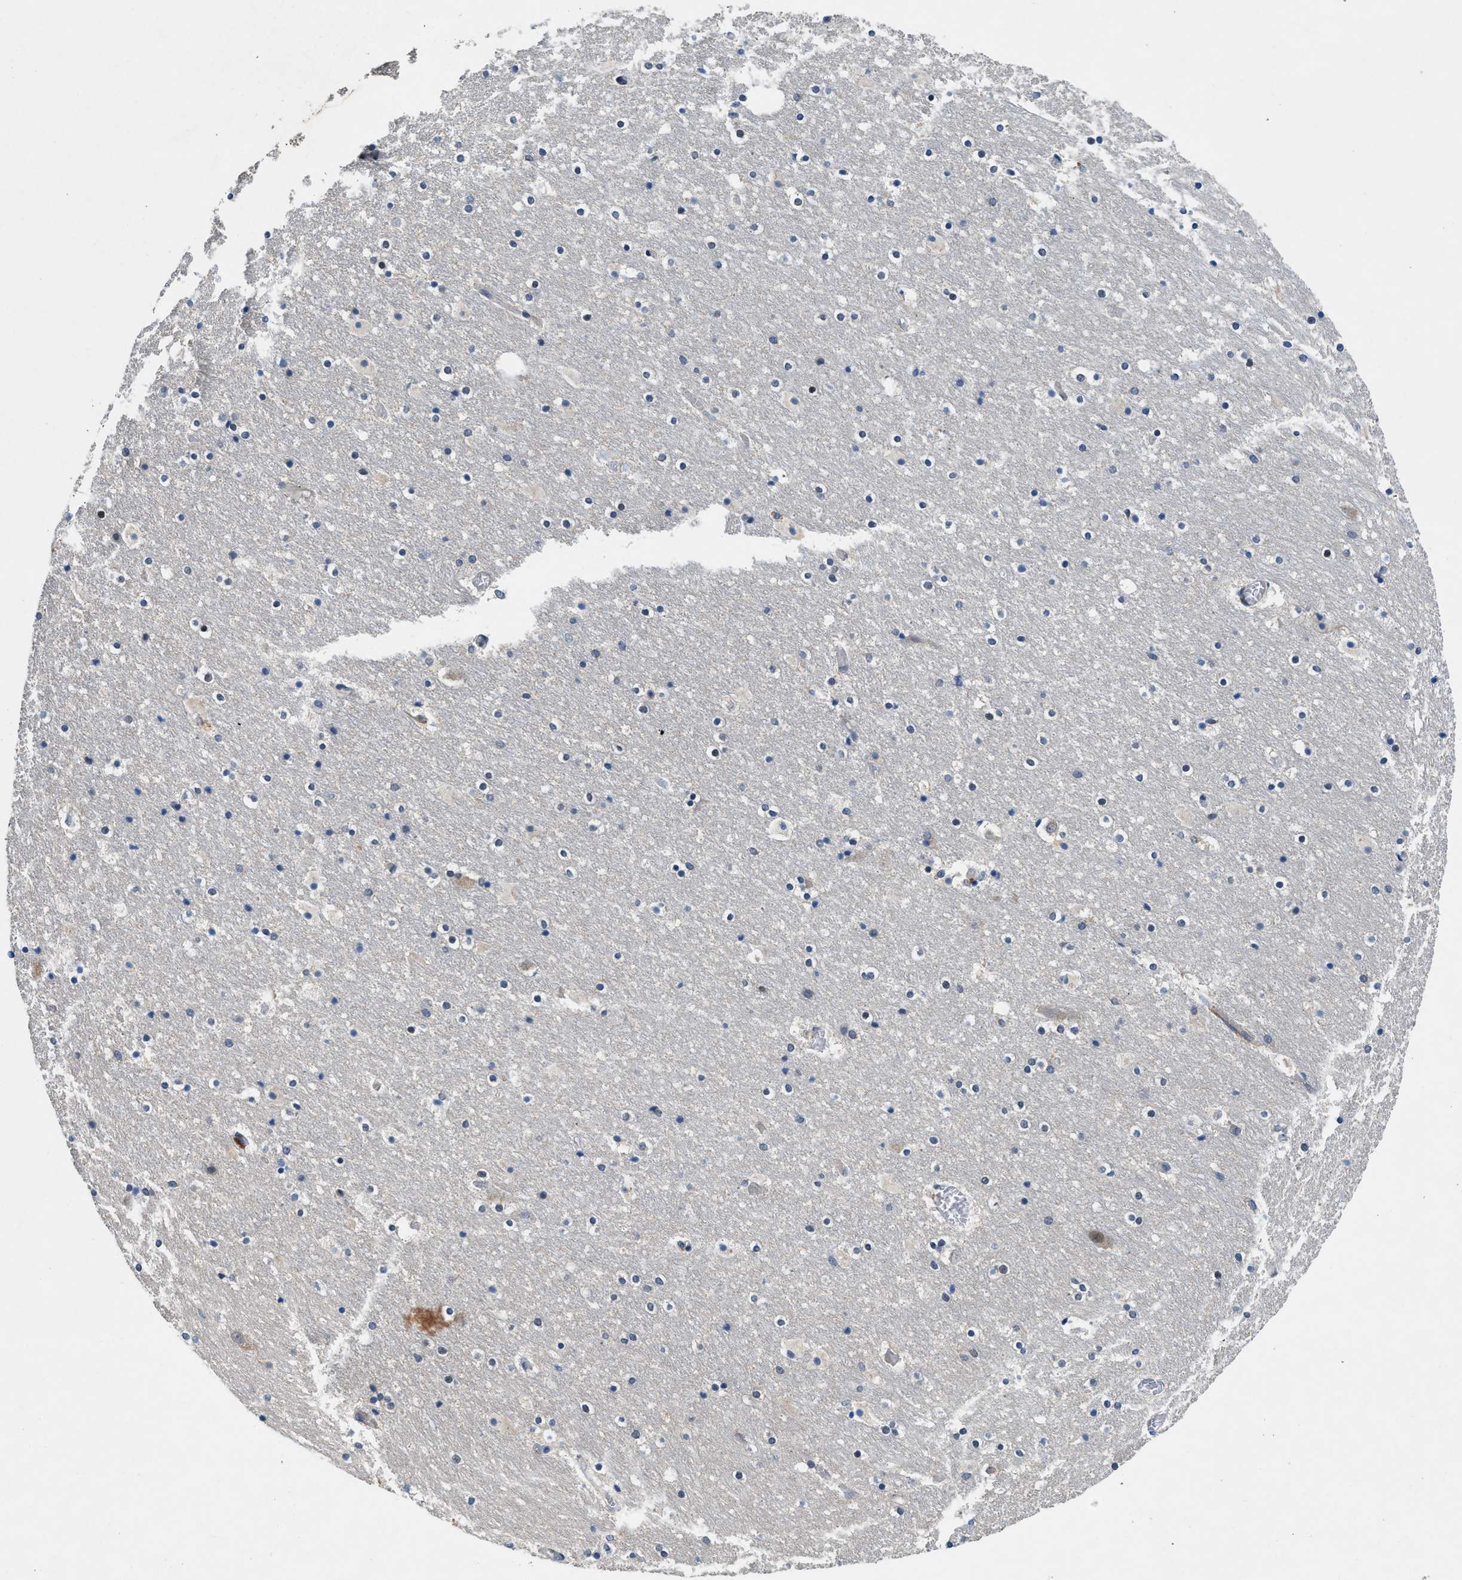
{"staining": {"intensity": "negative", "quantity": "none", "location": "none"}, "tissue": "hippocampus", "cell_type": "Glial cells", "image_type": "normal", "snomed": [{"axis": "morphology", "description": "Normal tissue, NOS"}, {"axis": "topography", "description": "Hippocampus"}], "caption": "This is an immunohistochemistry photomicrograph of normal hippocampus. There is no staining in glial cells.", "gene": "COPS2", "patient": {"sex": "male", "age": 45}}